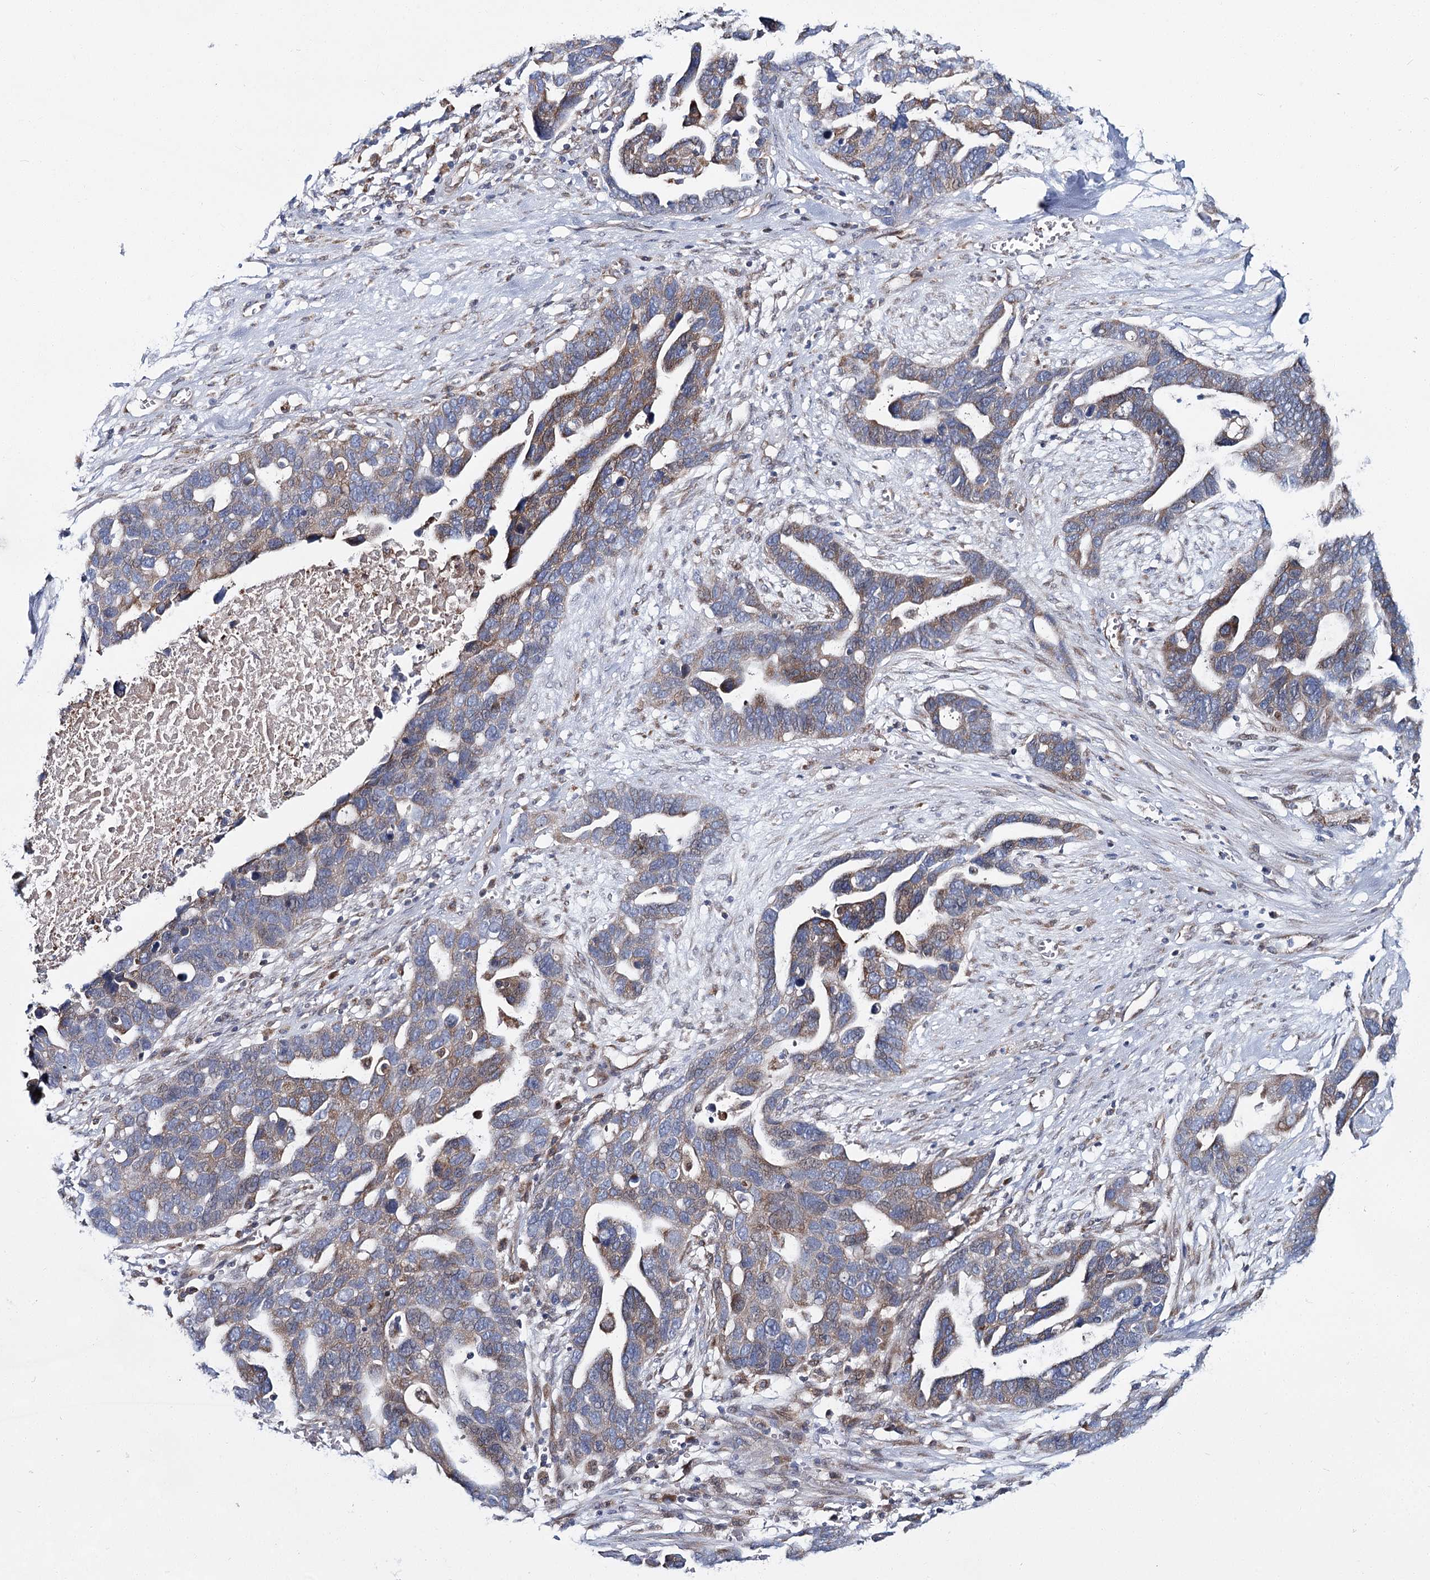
{"staining": {"intensity": "moderate", "quantity": "25%-75%", "location": "cytoplasmic/membranous"}, "tissue": "ovarian cancer", "cell_type": "Tumor cells", "image_type": "cancer", "snomed": [{"axis": "morphology", "description": "Cystadenocarcinoma, serous, NOS"}, {"axis": "topography", "description": "Ovary"}], "caption": "A brown stain highlights moderate cytoplasmic/membranous expression of a protein in human ovarian cancer (serous cystadenocarcinoma) tumor cells. The staining was performed using DAB (3,3'-diaminobenzidine) to visualize the protein expression in brown, while the nuclei were stained in blue with hematoxylin (Magnification: 20x).", "gene": "CPLANE1", "patient": {"sex": "female", "age": 54}}